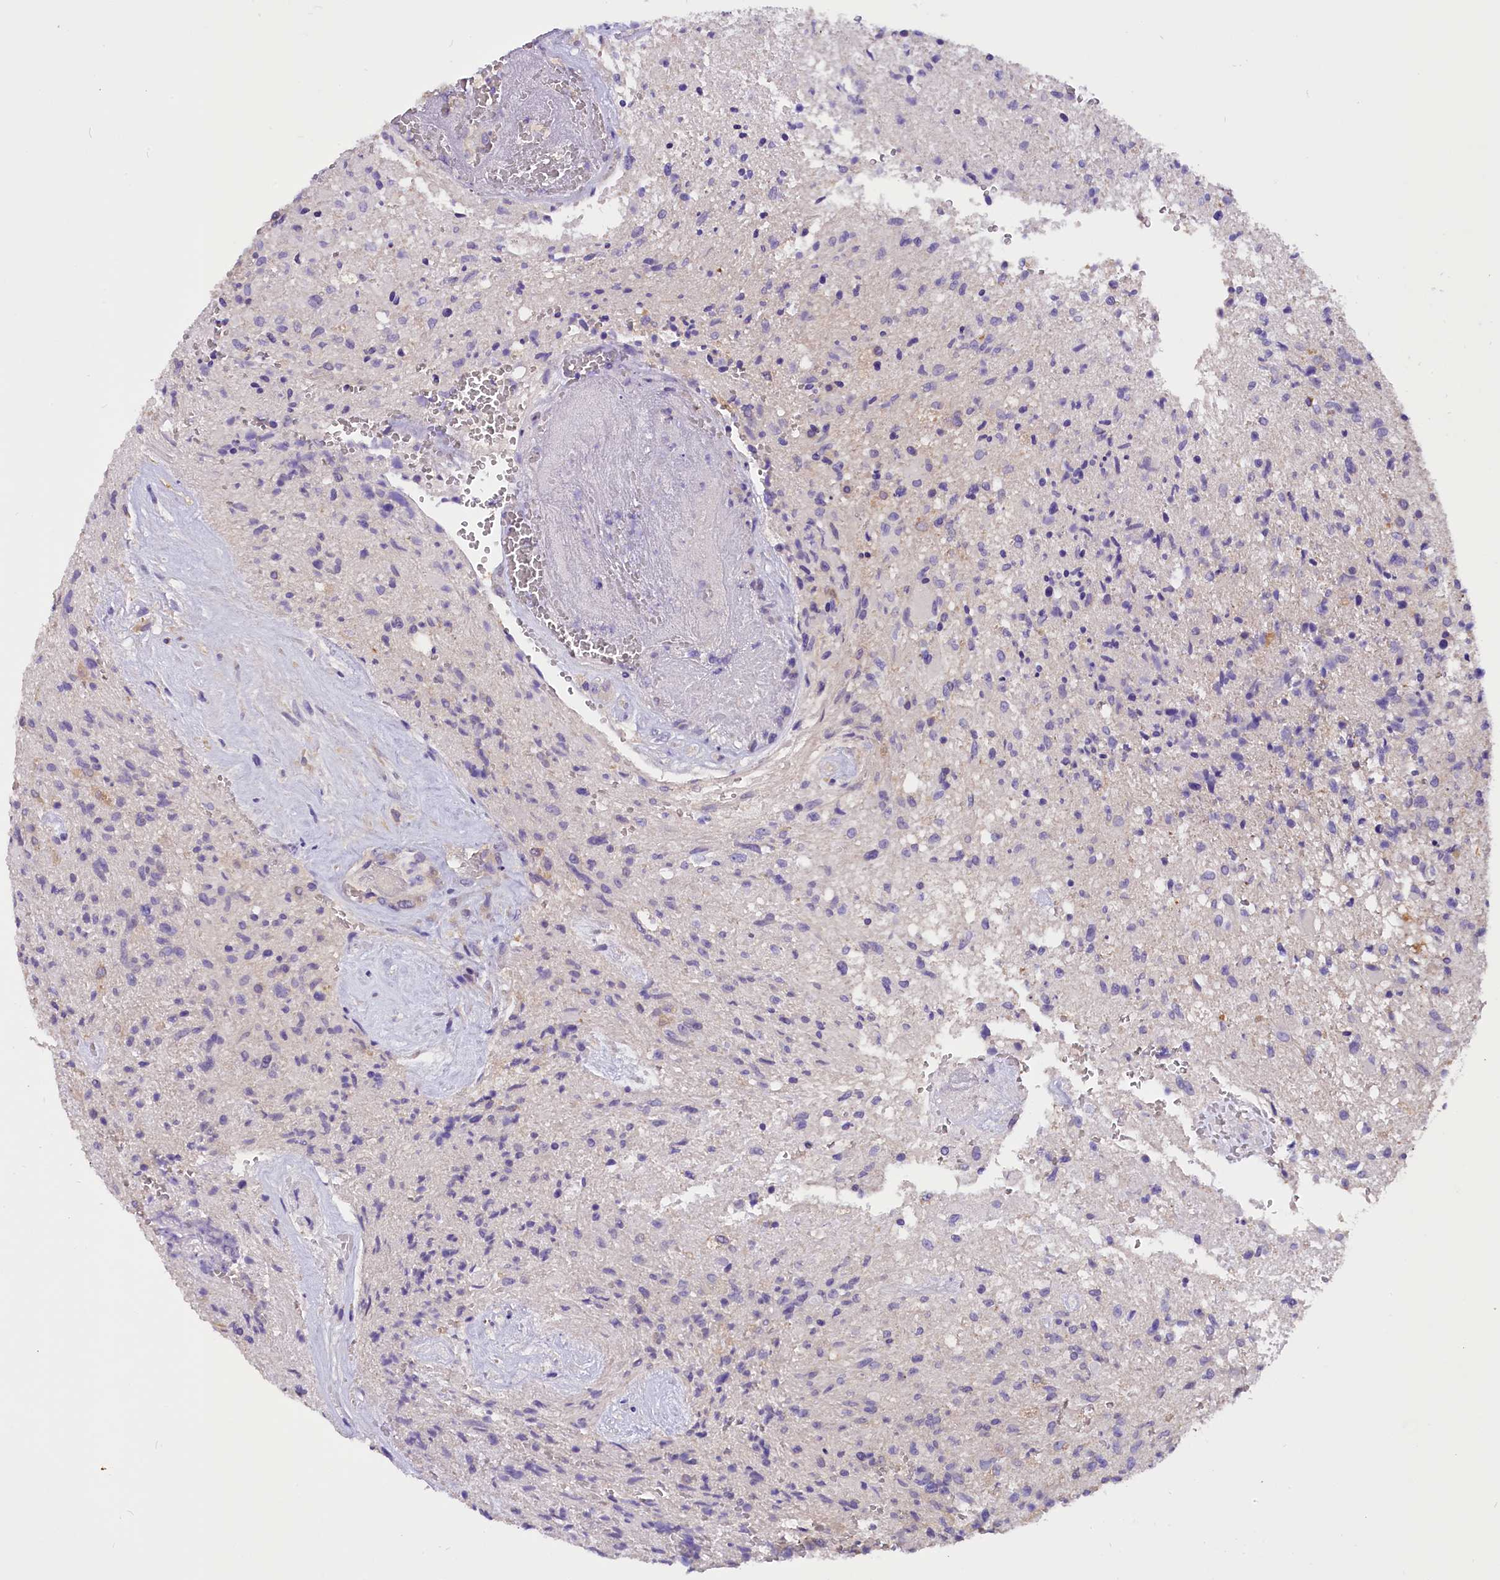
{"staining": {"intensity": "negative", "quantity": "none", "location": "none"}, "tissue": "glioma", "cell_type": "Tumor cells", "image_type": "cancer", "snomed": [{"axis": "morphology", "description": "Glioma, malignant, High grade"}, {"axis": "topography", "description": "Brain"}], "caption": "Histopathology image shows no significant protein positivity in tumor cells of high-grade glioma (malignant). (DAB immunohistochemistry visualized using brightfield microscopy, high magnification).", "gene": "AP3B2", "patient": {"sex": "male", "age": 56}}